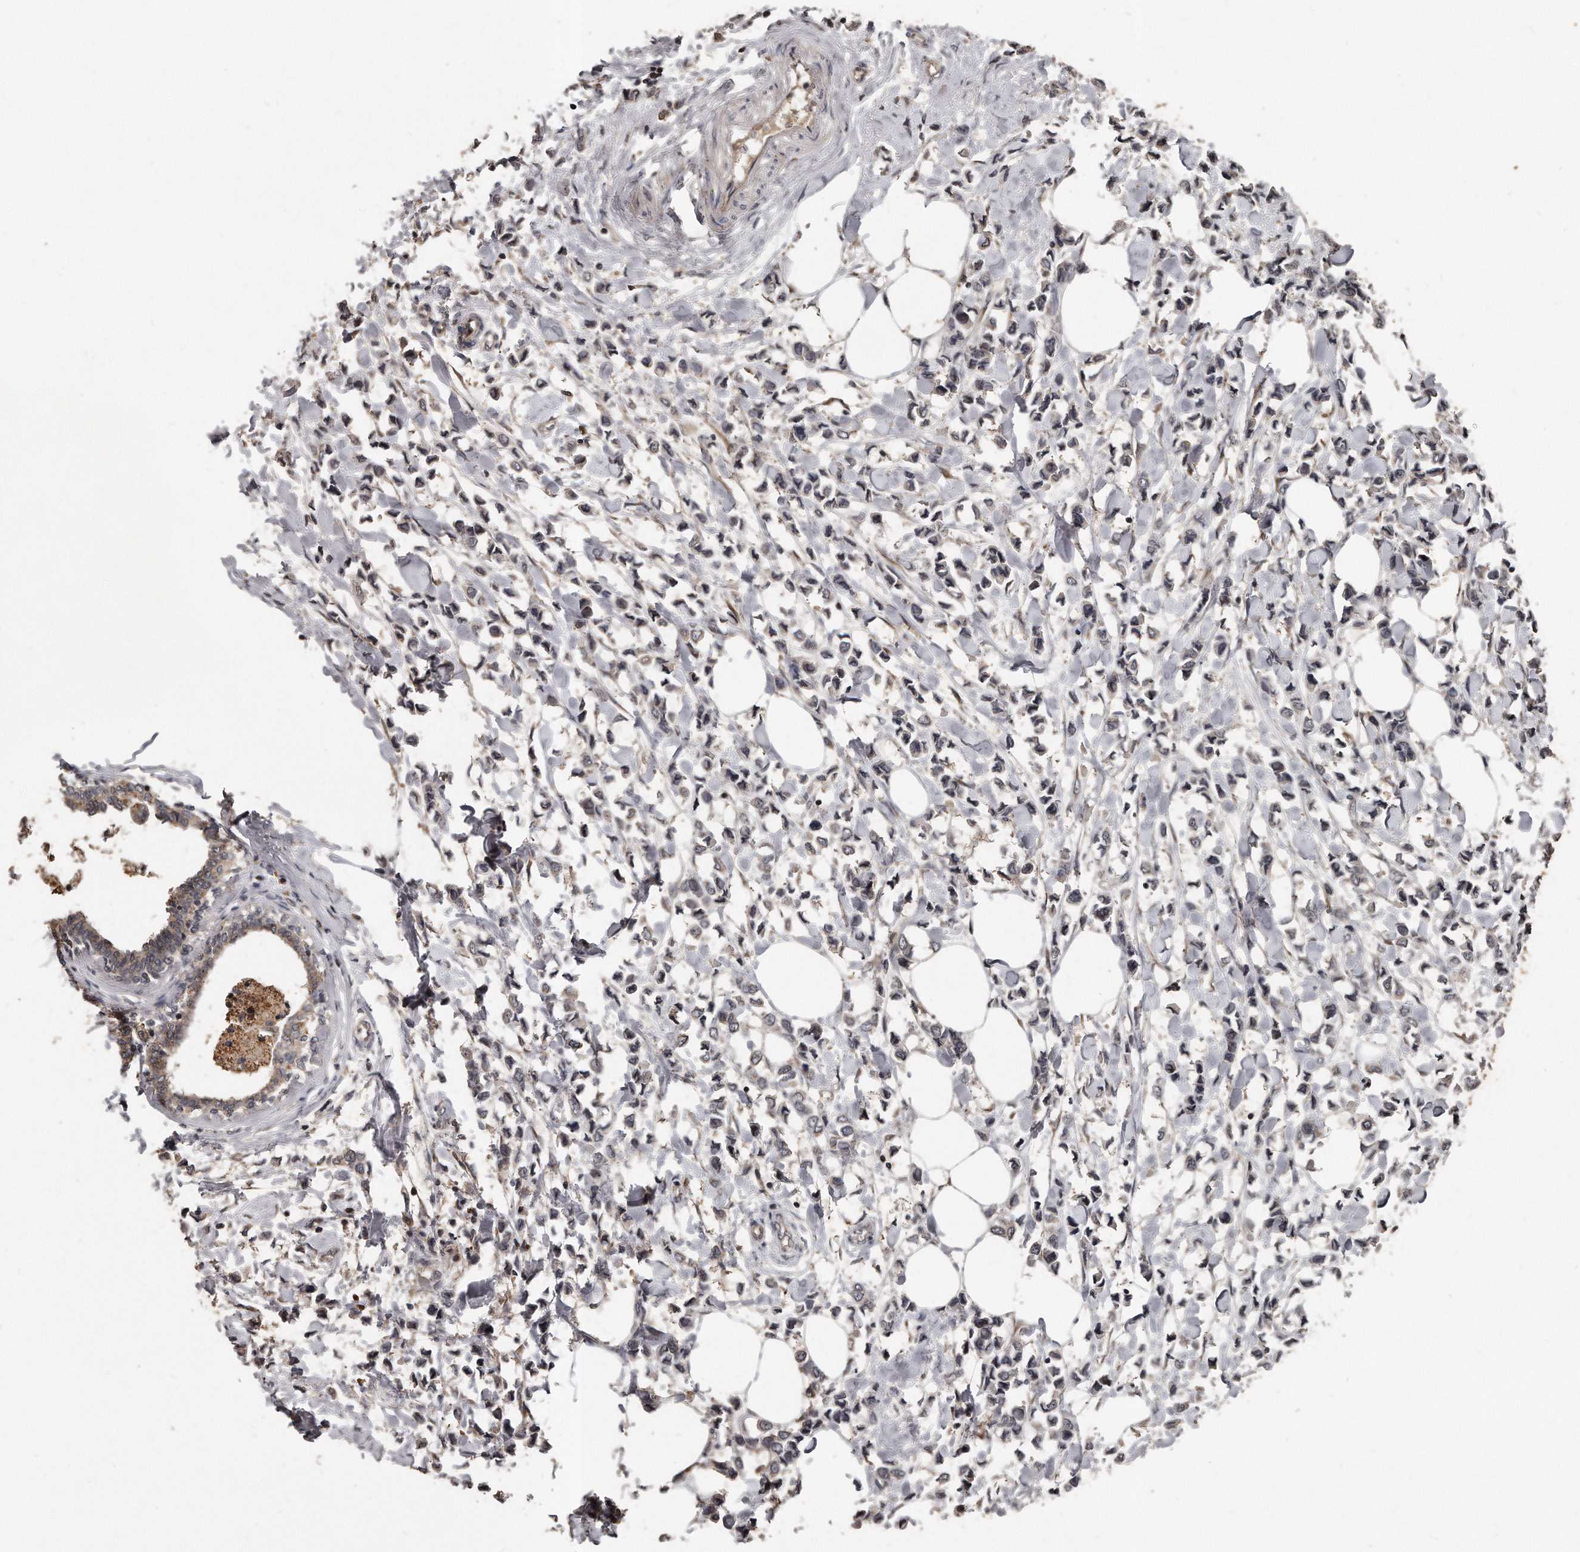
{"staining": {"intensity": "negative", "quantity": "none", "location": "none"}, "tissue": "breast cancer", "cell_type": "Tumor cells", "image_type": "cancer", "snomed": [{"axis": "morphology", "description": "Lobular carcinoma"}, {"axis": "topography", "description": "Breast"}], "caption": "This is an IHC image of breast cancer (lobular carcinoma). There is no staining in tumor cells.", "gene": "GCH1", "patient": {"sex": "female", "age": 51}}